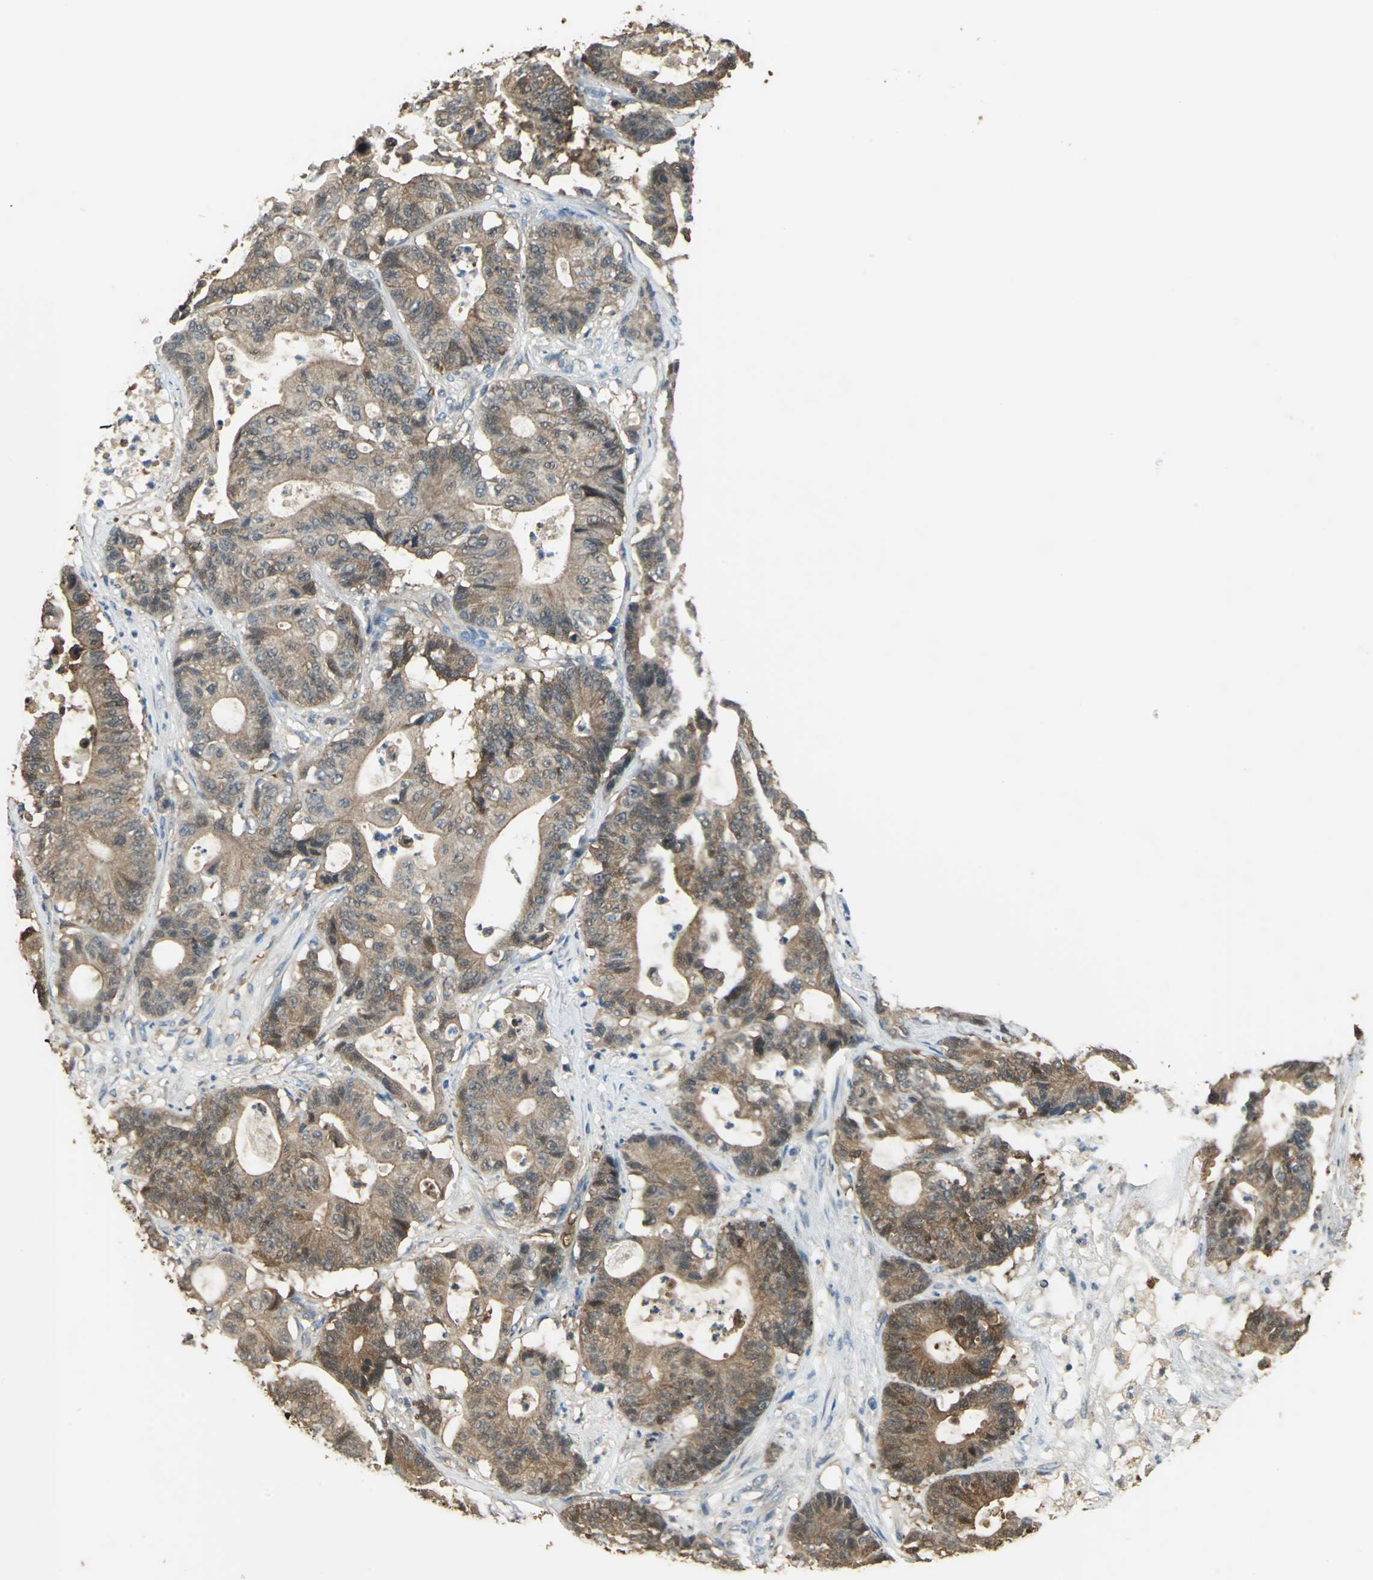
{"staining": {"intensity": "moderate", "quantity": ">75%", "location": "cytoplasmic/membranous,nuclear"}, "tissue": "colorectal cancer", "cell_type": "Tumor cells", "image_type": "cancer", "snomed": [{"axis": "morphology", "description": "Adenocarcinoma, NOS"}, {"axis": "topography", "description": "Colon"}], "caption": "IHC image of colorectal cancer stained for a protein (brown), which shows medium levels of moderate cytoplasmic/membranous and nuclear positivity in about >75% of tumor cells.", "gene": "DDAH1", "patient": {"sex": "female", "age": 84}}